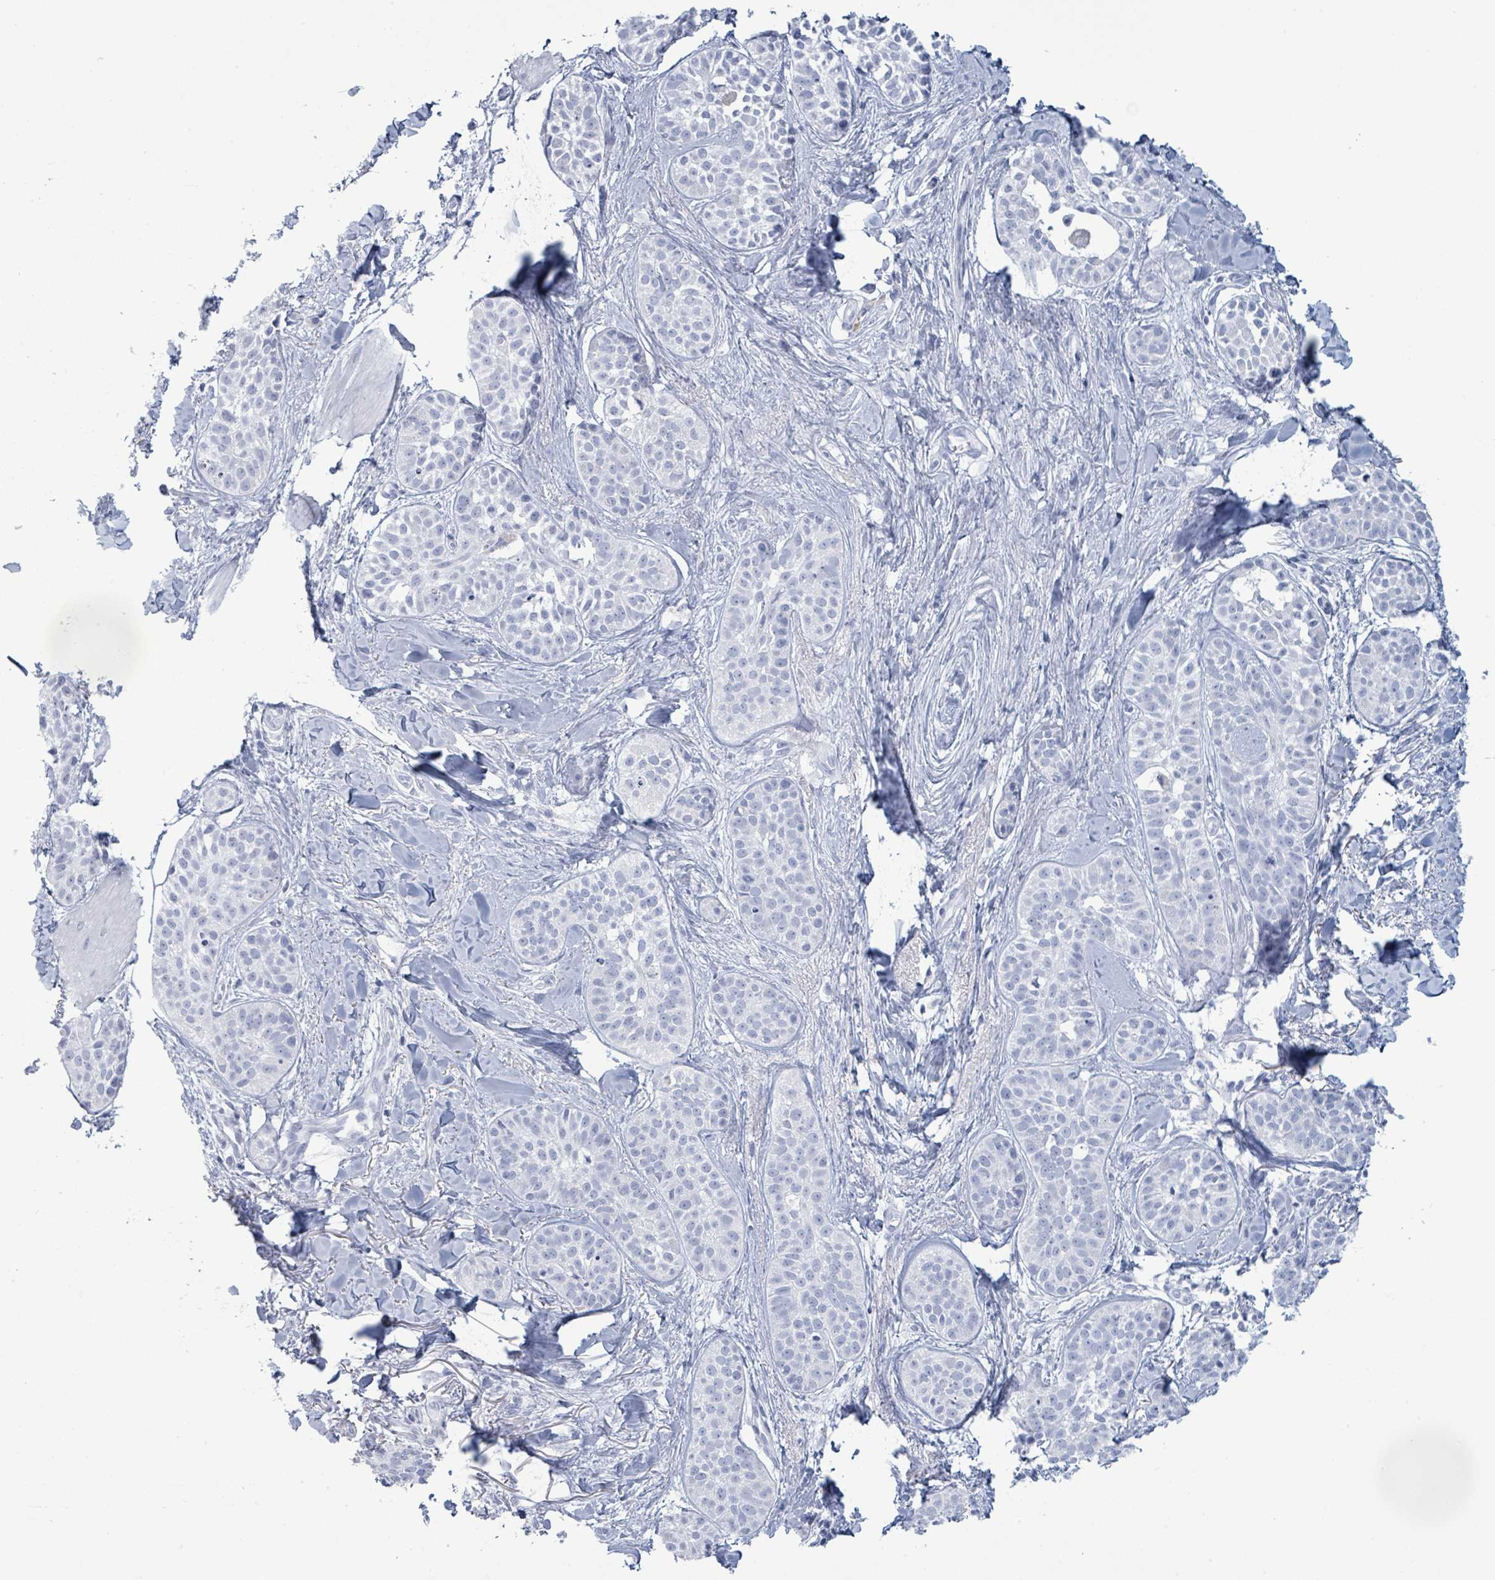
{"staining": {"intensity": "negative", "quantity": "none", "location": "none"}, "tissue": "skin cancer", "cell_type": "Tumor cells", "image_type": "cancer", "snomed": [{"axis": "morphology", "description": "Basal cell carcinoma"}, {"axis": "topography", "description": "Skin"}], "caption": "A high-resolution micrograph shows immunohistochemistry (IHC) staining of skin cancer (basal cell carcinoma), which reveals no significant positivity in tumor cells.", "gene": "PGA3", "patient": {"sex": "male", "age": 52}}